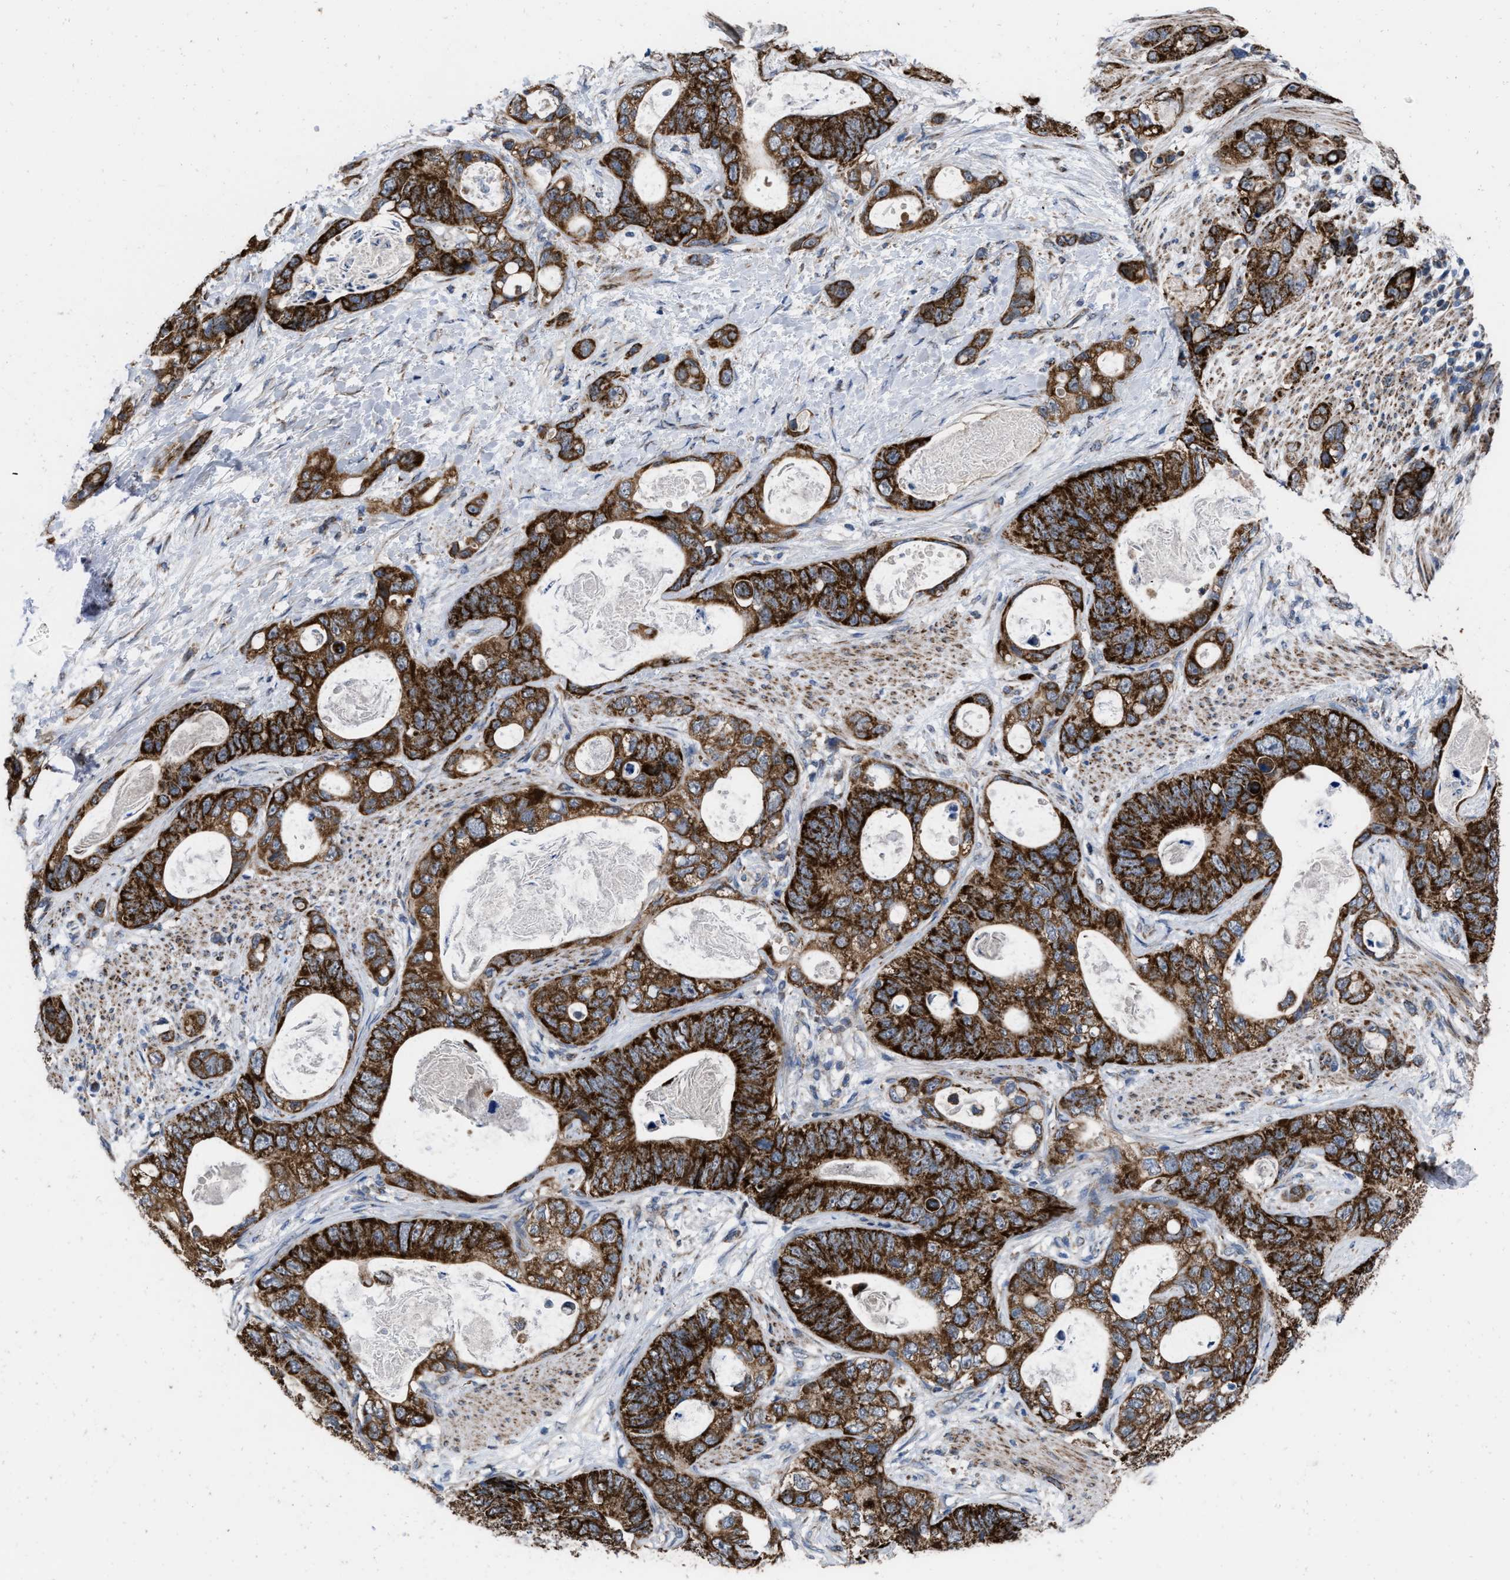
{"staining": {"intensity": "strong", "quantity": ">75%", "location": "cytoplasmic/membranous"}, "tissue": "stomach cancer", "cell_type": "Tumor cells", "image_type": "cancer", "snomed": [{"axis": "morphology", "description": "Normal tissue, NOS"}, {"axis": "morphology", "description": "Adenocarcinoma, NOS"}, {"axis": "topography", "description": "Stomach"}], "caption": "Immunohistochemical staining of stomach cancer demonstrates strong cytoplasmic/membranous protein expression in about >75% of tumor cells.", "gene": "AKAP1", "patient": {"sex": "female", "age": 89}}